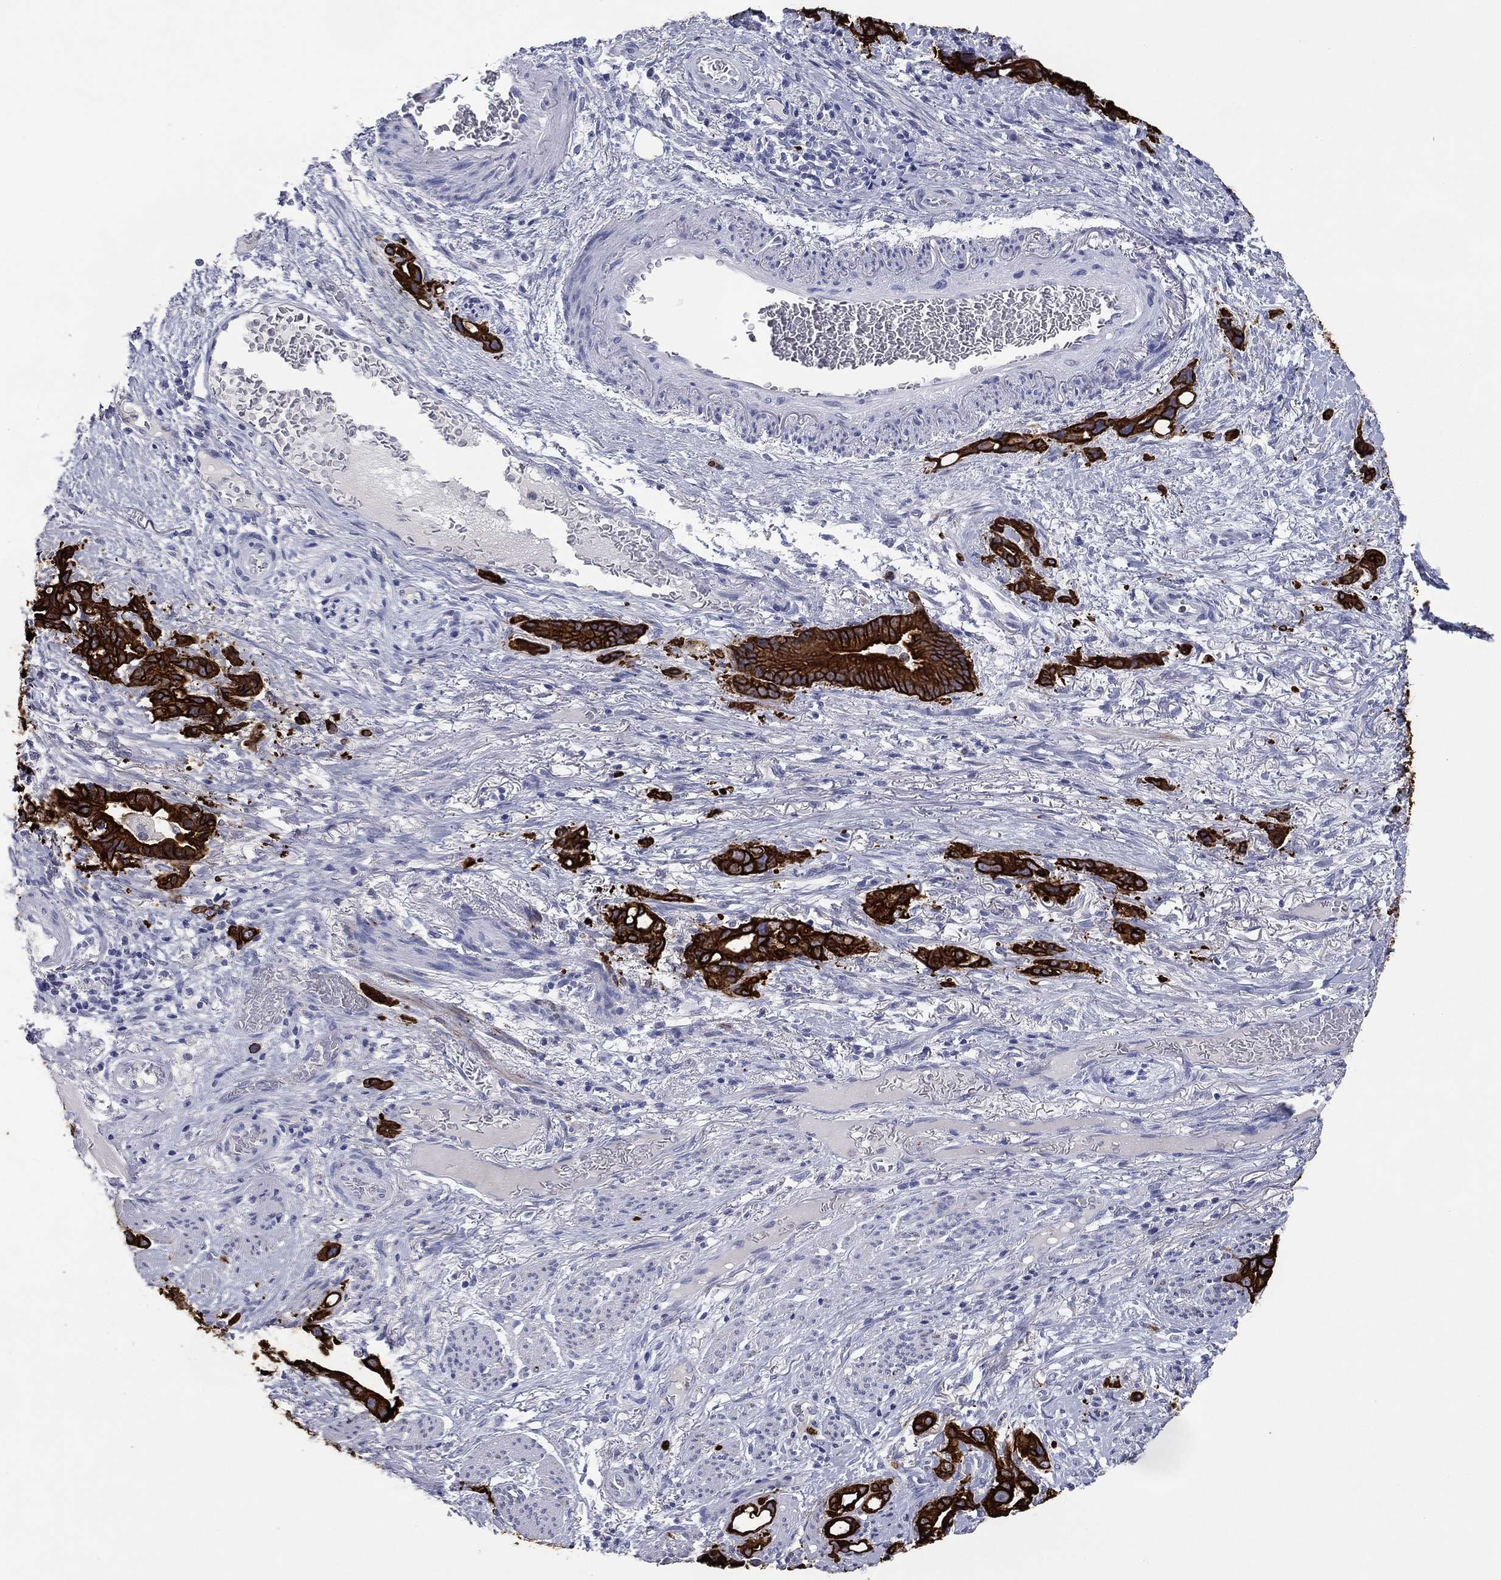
{"staining": {"intensity": "strong", "quantity": ">75%", "location": "cytoplasmic/membranous"}, "tissue": "stomach cancer", "cell_type": "Tumor cells", "image_type": "cancer", "snomed": [{"axis": "morphology", "description": "Normal tissue, NOS"}, {"axis": "morphology", "description": "Adenocarcinoma, NOS"}, {"axis": "topography", "description": "Esophagus"}, {"axis": "topography", "description": "Stomach, upper"}], "caption": "Strong cytoplasmic/membranous expression for a protein is present in approximately >75% of tumor cells of stomach cancer using IHC.", "gene": "KRT7", "patient": {"sex": "male", "age": 62}}